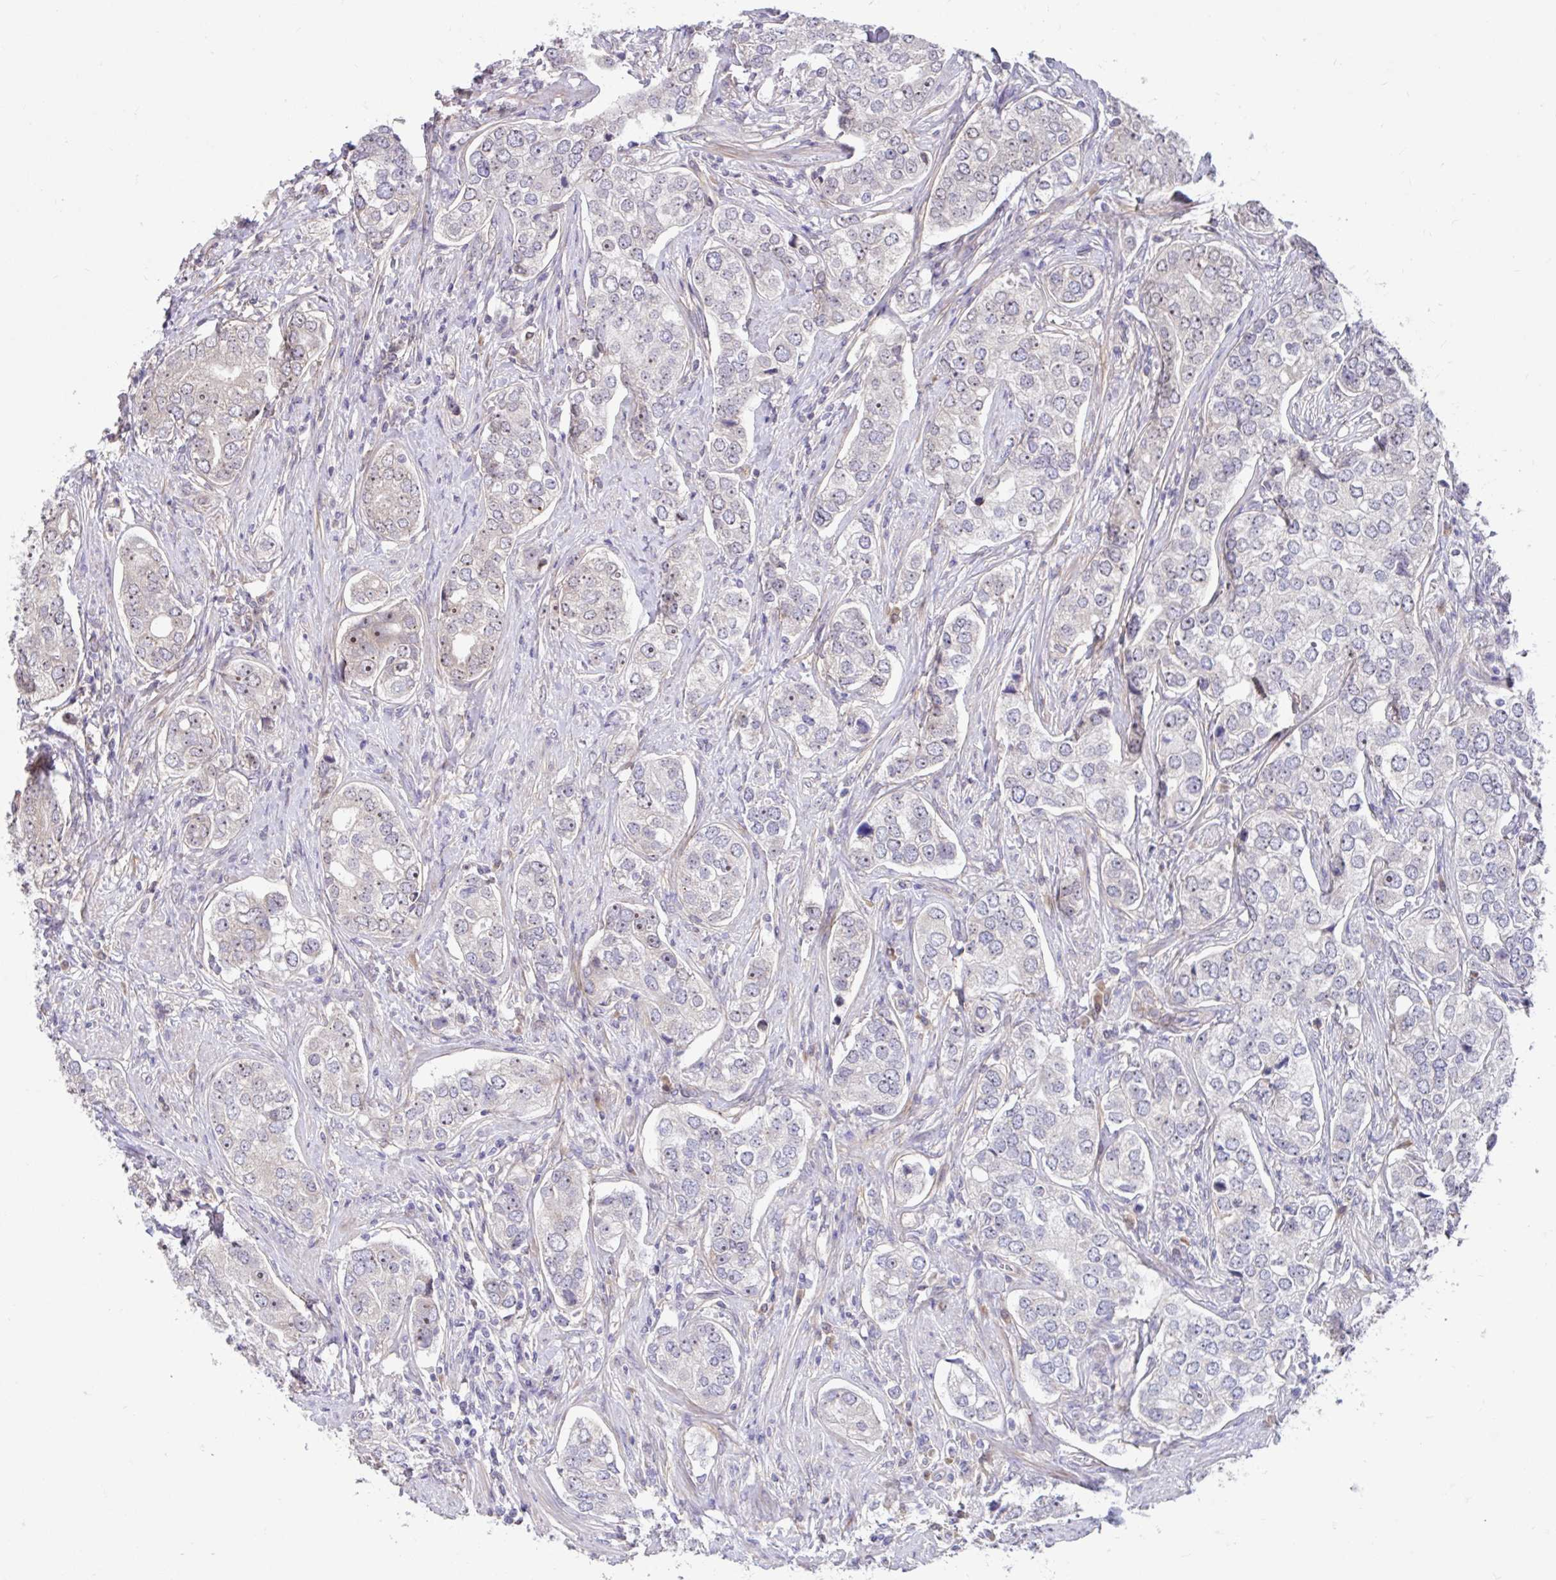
{"staining": {"intensity": "negative", "quantity": "none", "location": "none"}, "tissue": "prostate cancer", "cell_type": "Tumor cells", "image_type": "cancer", "snomed": [{"axis": "morphology", "description": "Adenocarcinoma, High grade"}, {"axis": "topography", "description": "Prostate"}], "caption": "This is a image of IHC staining of prostate cancer, which shows no staining in tumor cells. Brightfield microscopy of immunohistochemistry stained with DAB (brown) and hematoxylin (blue), captured at high magnification.", "gene": "NT5C1B", "patient": {"sex": "male", "age": 60}}